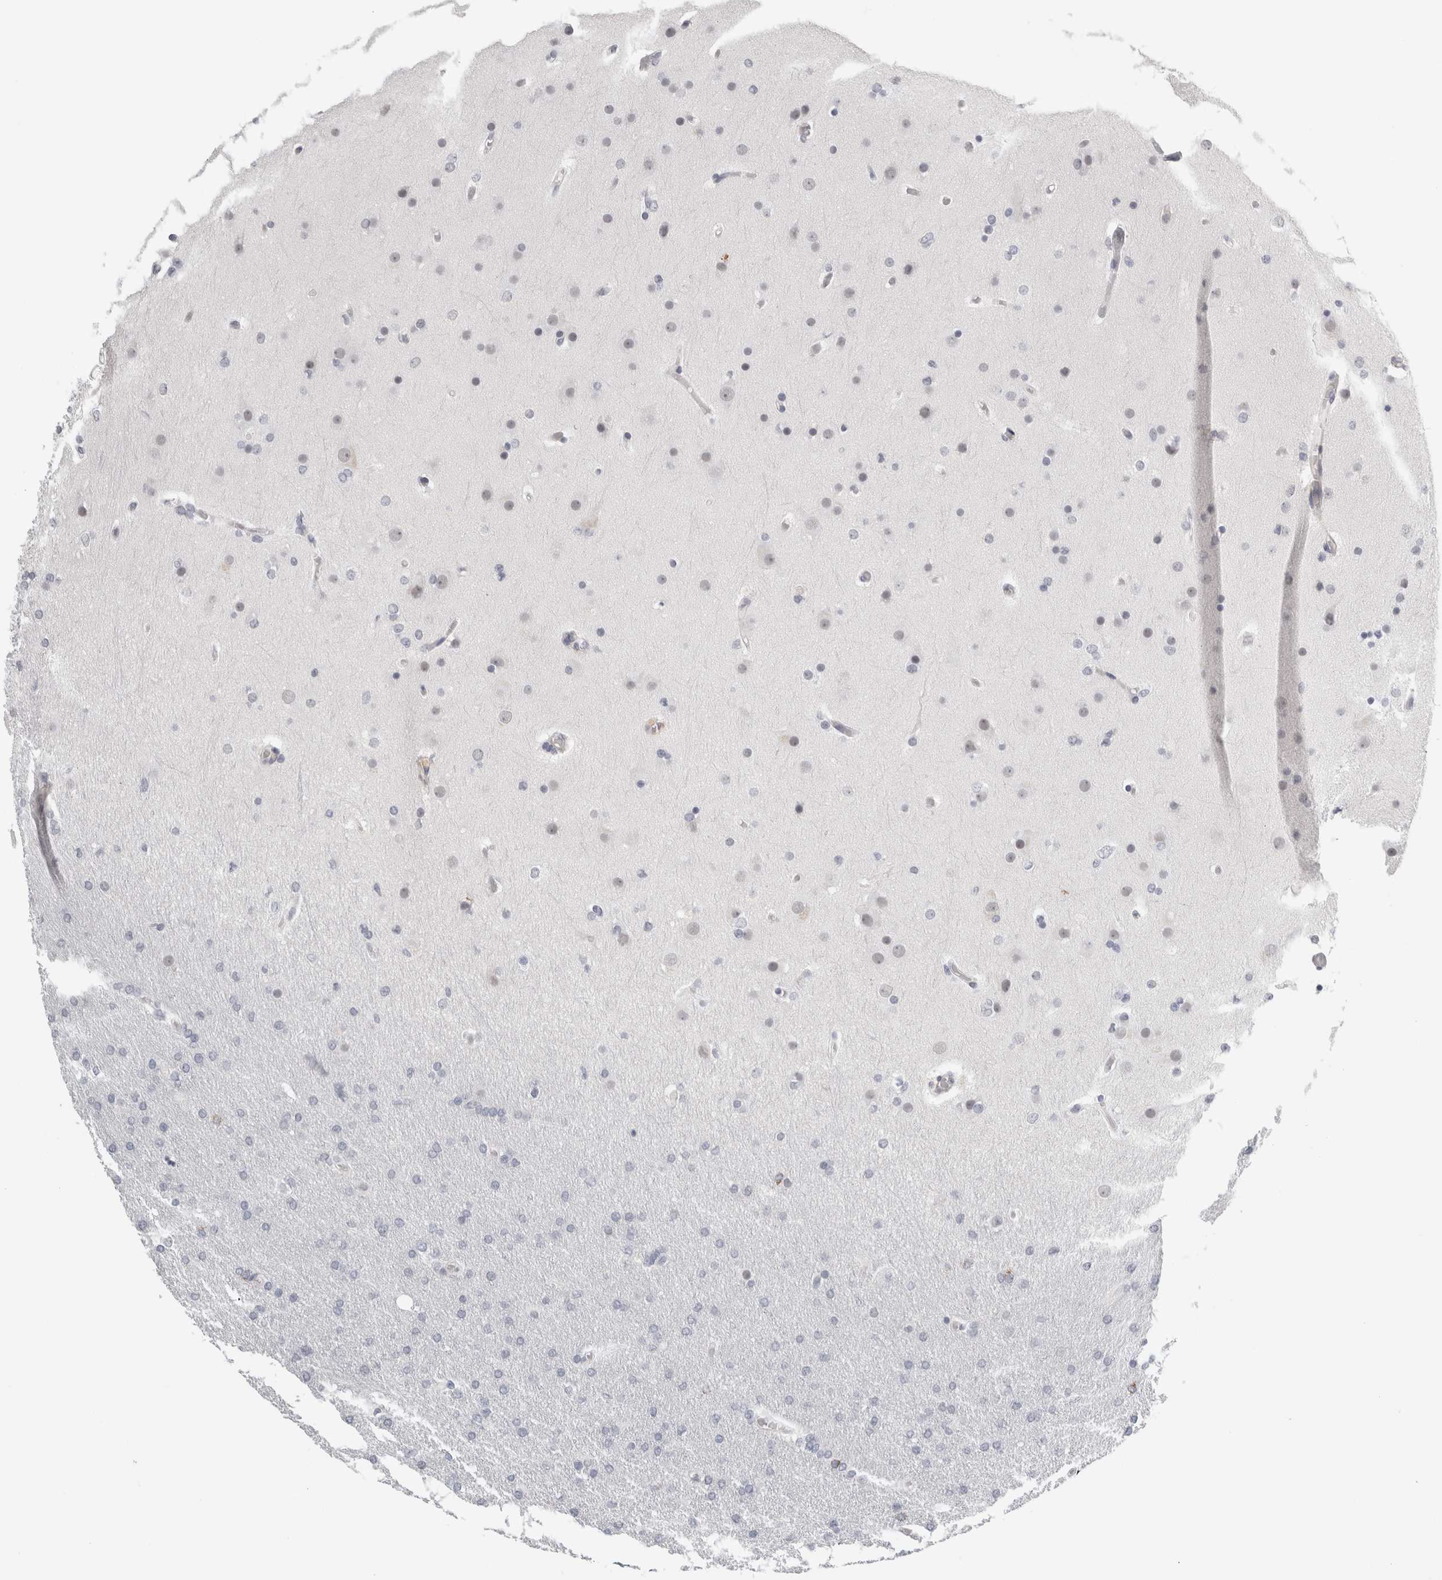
{"staining": {"intensity": "negative", "quantity": "none", "location": "none"}, "tissue": "glioma", "cell_type": "Tumor cells", "image_type": "cancer", "snomed": [{"axis": "morphology", "description": "Glioma, malignant, High grade"}, {"axis": "topography", "description": "Cerebral cortex"}], "caption": "Immunohistochemistry (IHC) photomicrograph of neoplastic tissue: human glioma stained with DAB (3,3'-diaminobenzidine) exhibits no significant protein expression in tumor cells.", "gene": "FBLIM1", "patient": {"sex": "female", "age": 36}}